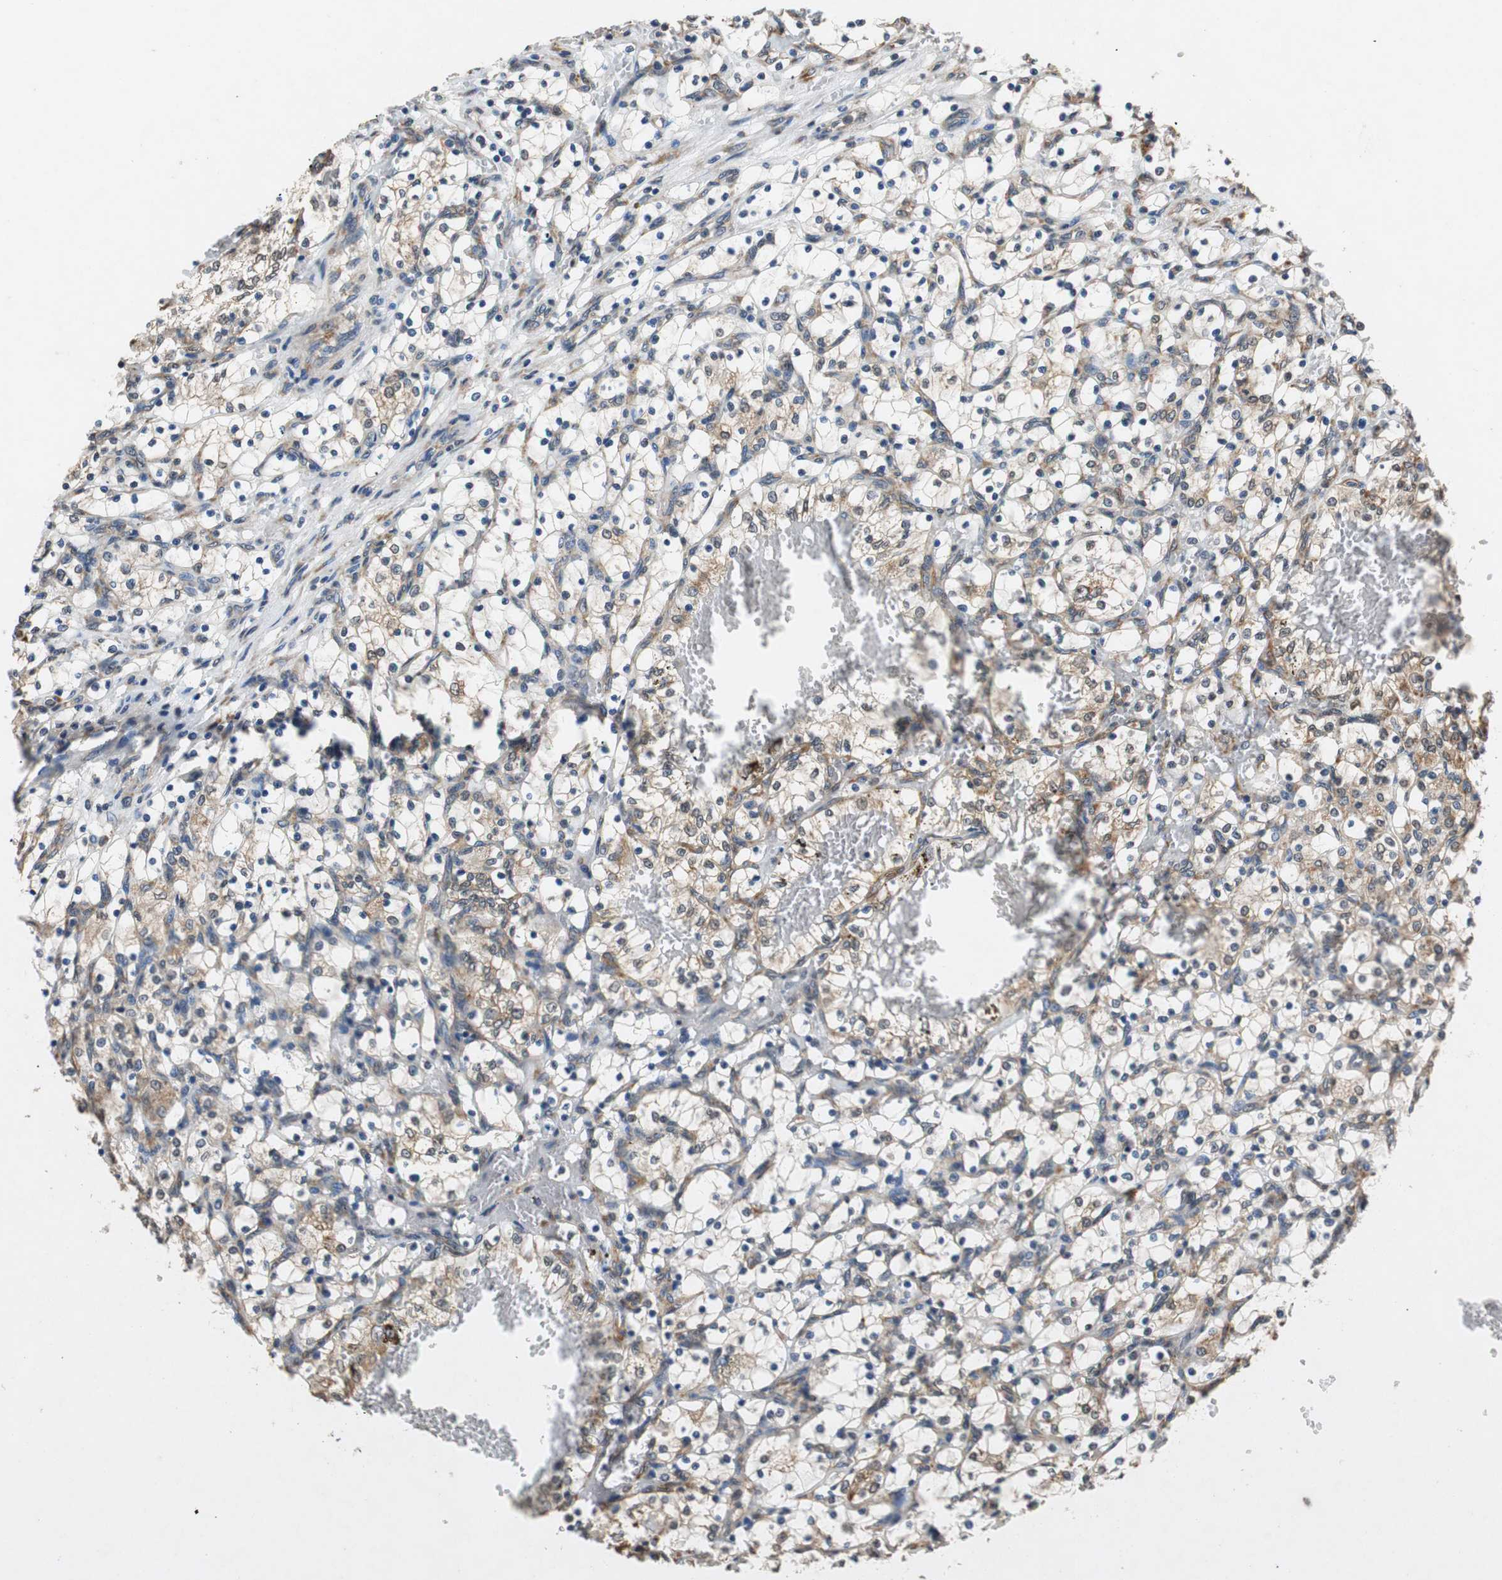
{"staining": {"intensity": "negative", "quantity": "none", "location": "none"}, "tissue": "renal cancer", "cell_type": "Tumor cells", "image_type": "cancer", "snomed": [{"axis": "morphology", "description": "Adenocarcinoma, NOS"}, {"axis": "topography", "description": "Kidney"}], "caption": "This is an immunohistochemistry histopathology image of adenocarcinoma (renal). There is no expression in tumor cells.", "gene": "RPL35", "patient": {"sex": "female", "age": 69}}